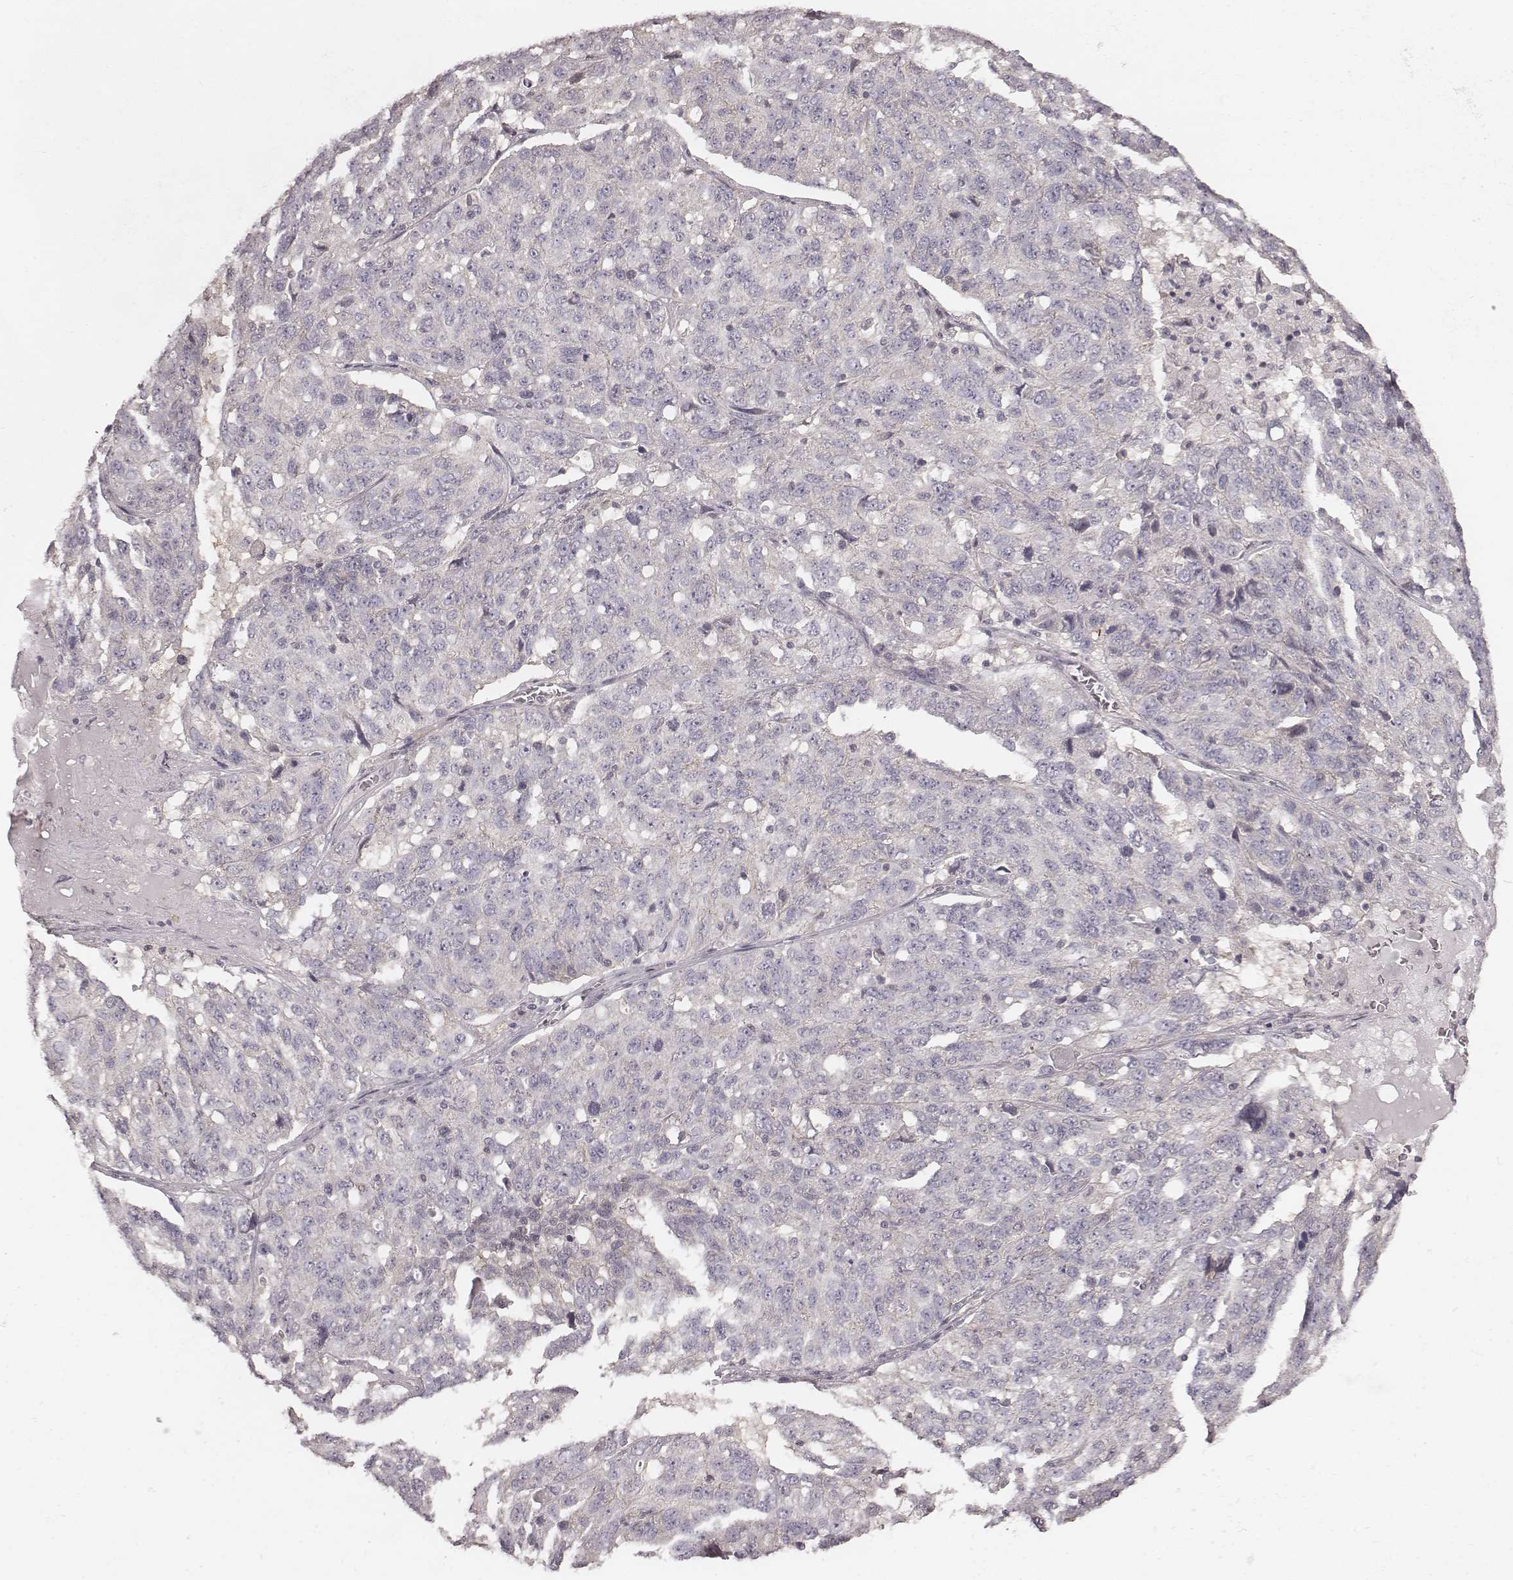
{"staining": {"intensity": "negative", "quantity": "none", "location": "none"}, "tissue": "ovarian cancer", "cell_type": "Tumor cells", "image_type": "cancer", "snomed": [{"axis": "morphology", "description": "Cystadenocarcinoma, serous, NOS"}, {"axis": "topography", "description": "Ovary"}], "caption": "Tumor cells show no significant staining in ovarian cancer (serous cystadenocarcinoma). (IHC, brightfield microscopy, high magnification).", "gene": "TDRD5", "patient": {"sex": "female", "age": 71}}